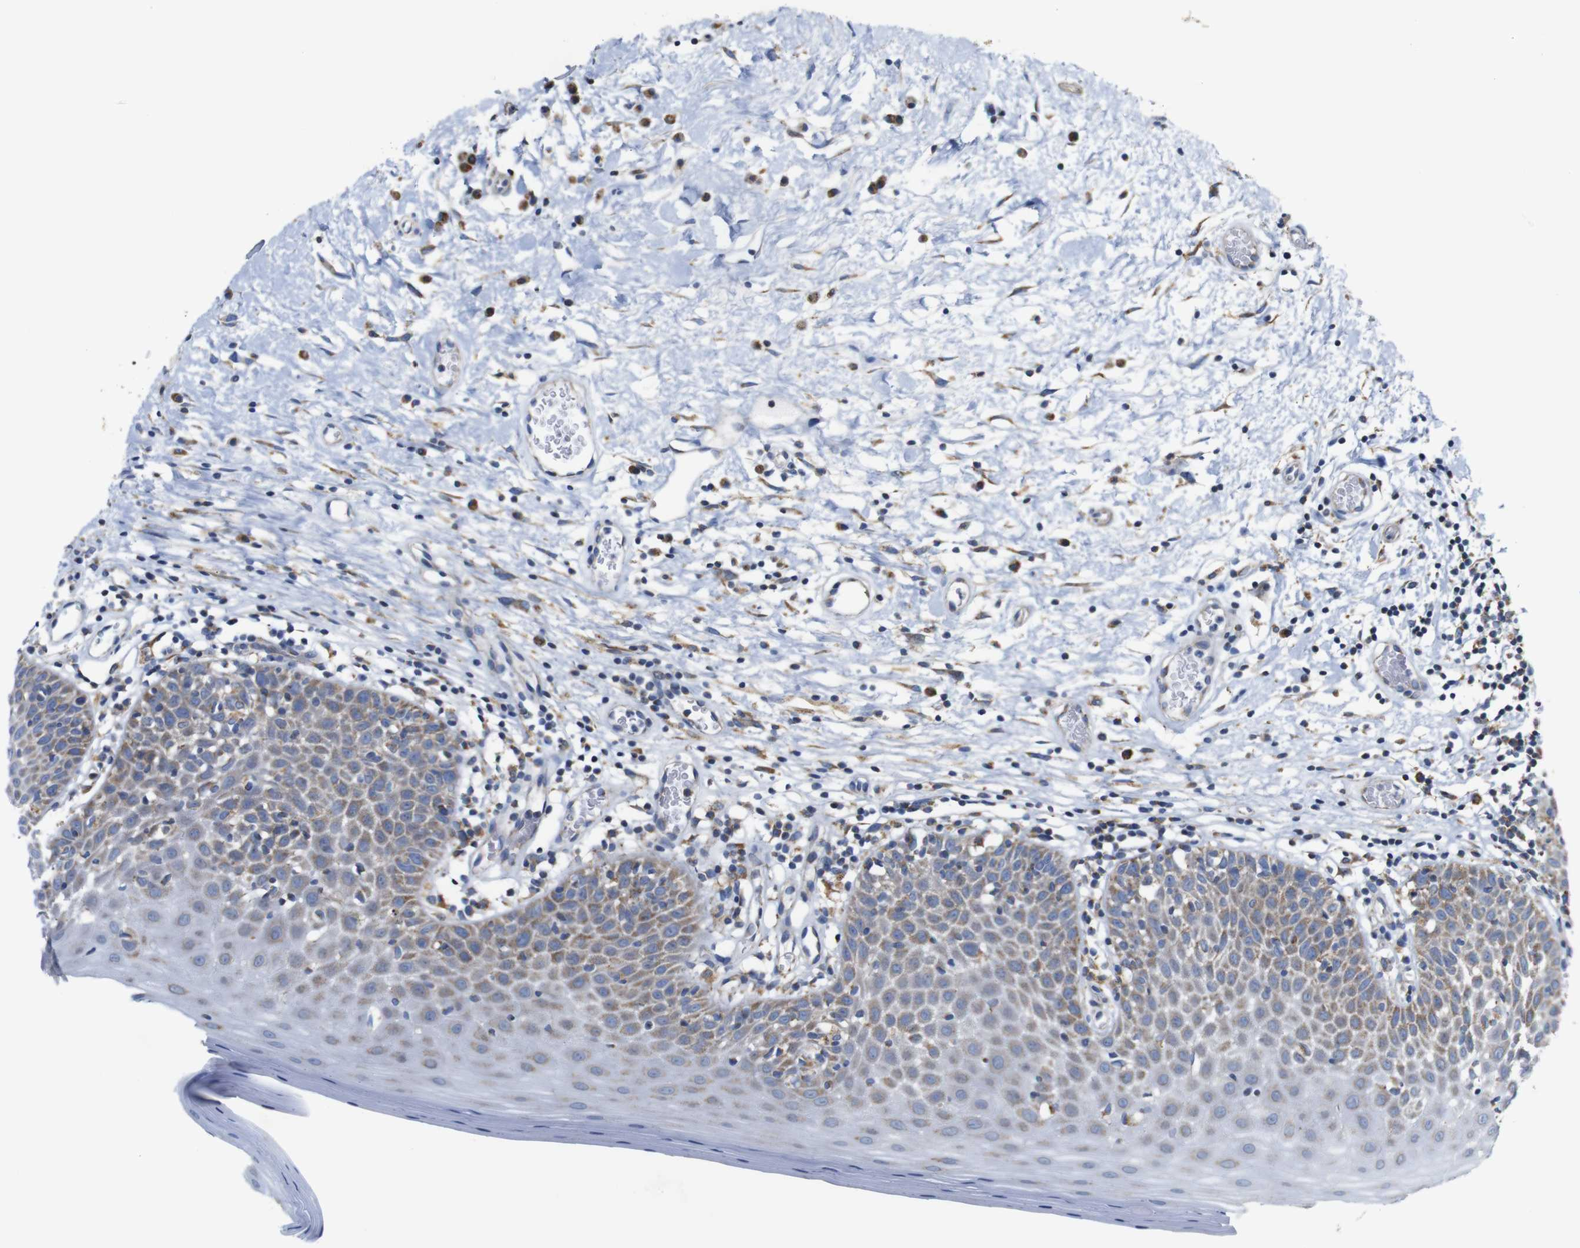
{"staining": {"intensity": "moderate", "quantity": "25%-75%", "location": "cytoplasmic/membranous"}, "tissue": "oral mucosa", "cell_type": "Squamous epithelial cells", "image_type": "normal", "snomed": [{"axis": "morphology", "description": "Normal tissue, NOS"}, {"axis": "topography", "description": "Skeletal muscle"}, {"axis": "topography", "description": "Oral tissue"}], "caption": "Oral mucosa stained for a protein (brown) shows moderate cytoplasmic/membranous positive positivity in approximately 25%-75% of squamous epithelial cells.", "gene": "FAM171B", "patient": {"sex": "male", "age": 58}}